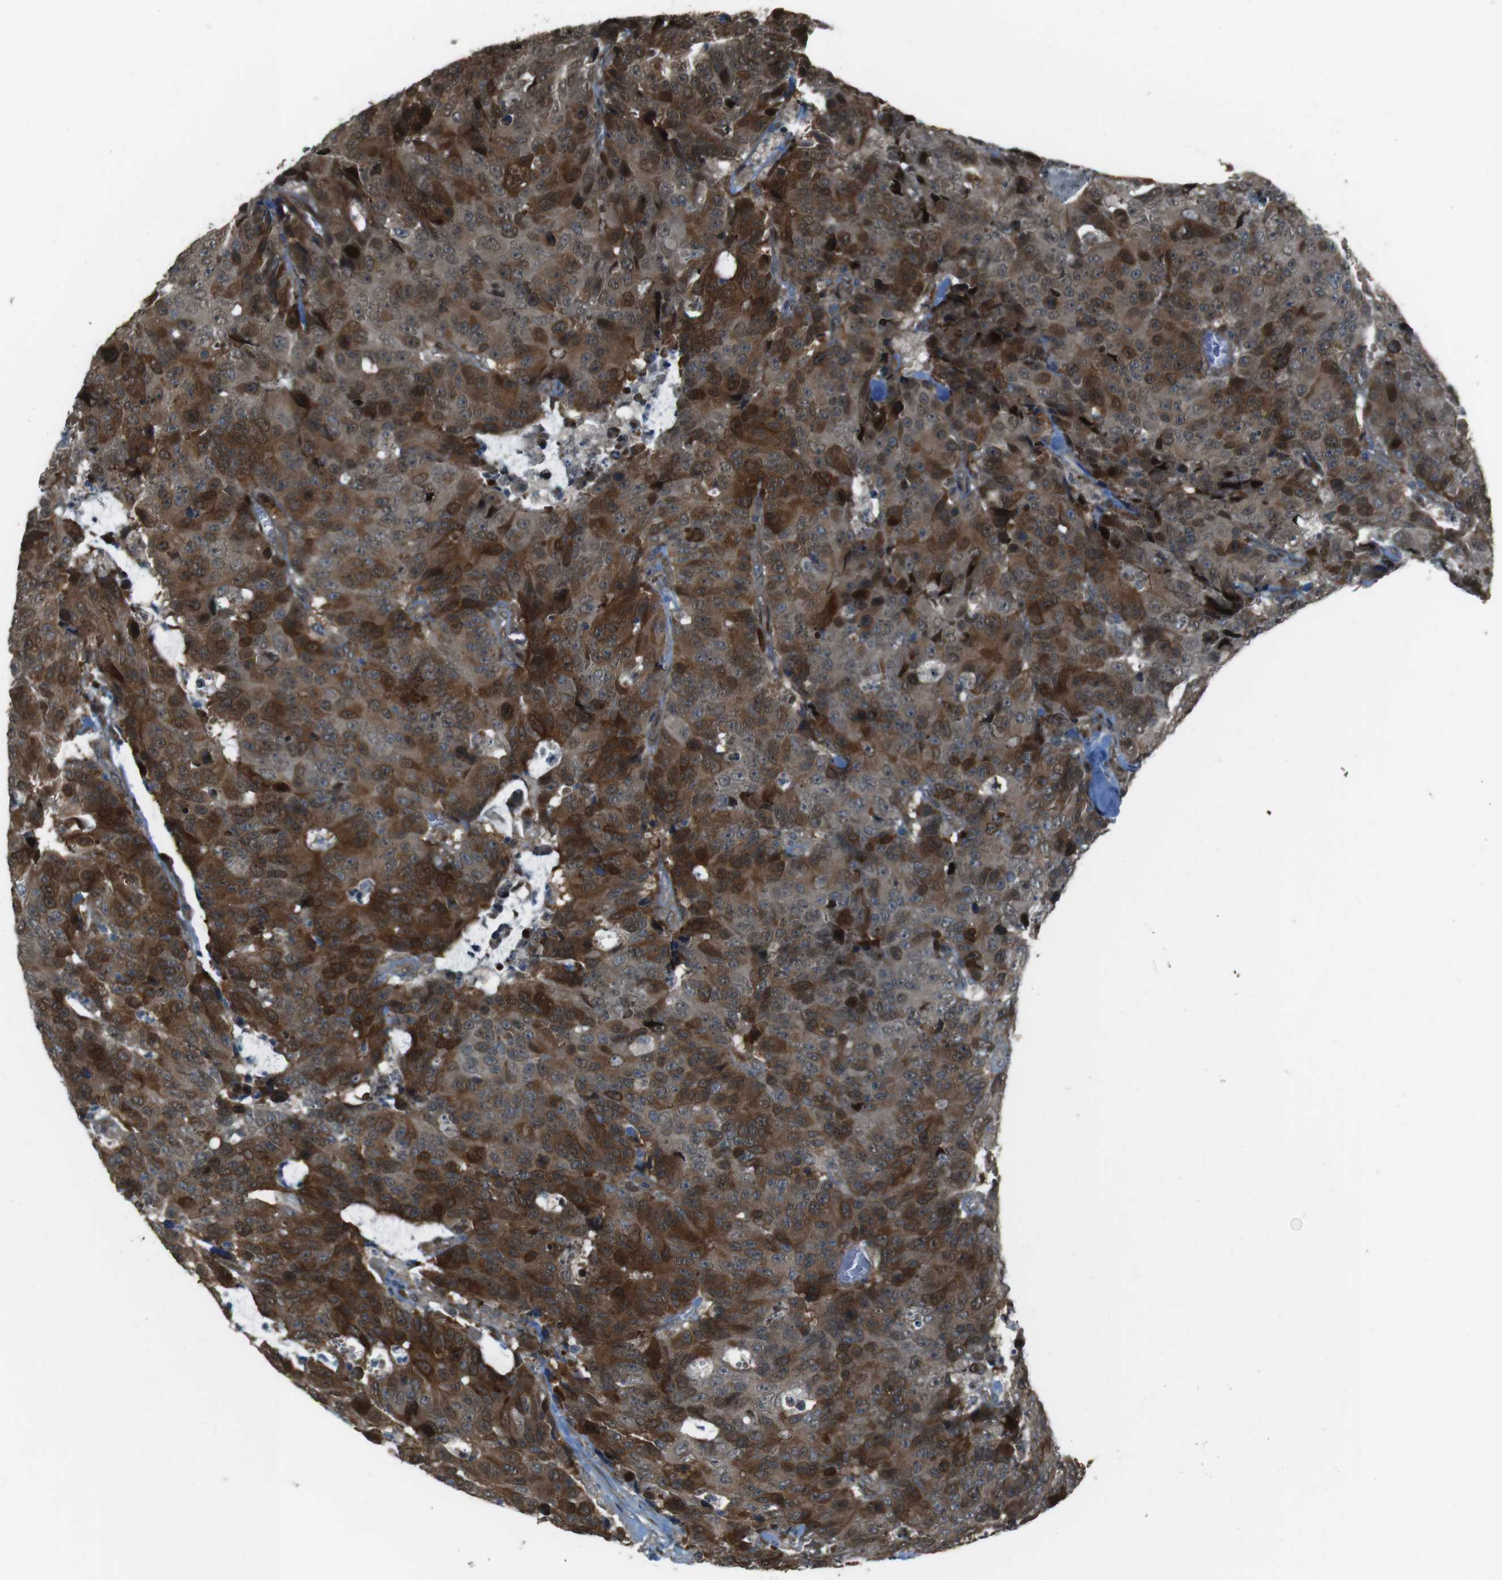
{"staining": {"intensity": "strong", "quantity": ">75%", "location": "cytoplasmic/membranous,nuclear"}, "tissue": "colorectal cancer", "cell_type": "Tumor cells", "image_type": "cancer", "snomed": [{"axis": "morphology", "description": "Adenocarcinoma, NOS"}, {"axis": "topography", "description": "Colon"}], "caption": "DAB immunohistochemical staining of adenocarcinoma (colorectal) exhibits strong cytoplasmic/membranous and nuclear protein positivity in about >75% of tumor cells.", "gene": "ZNF330", "patient": {"sex": "female", "age": 86}}